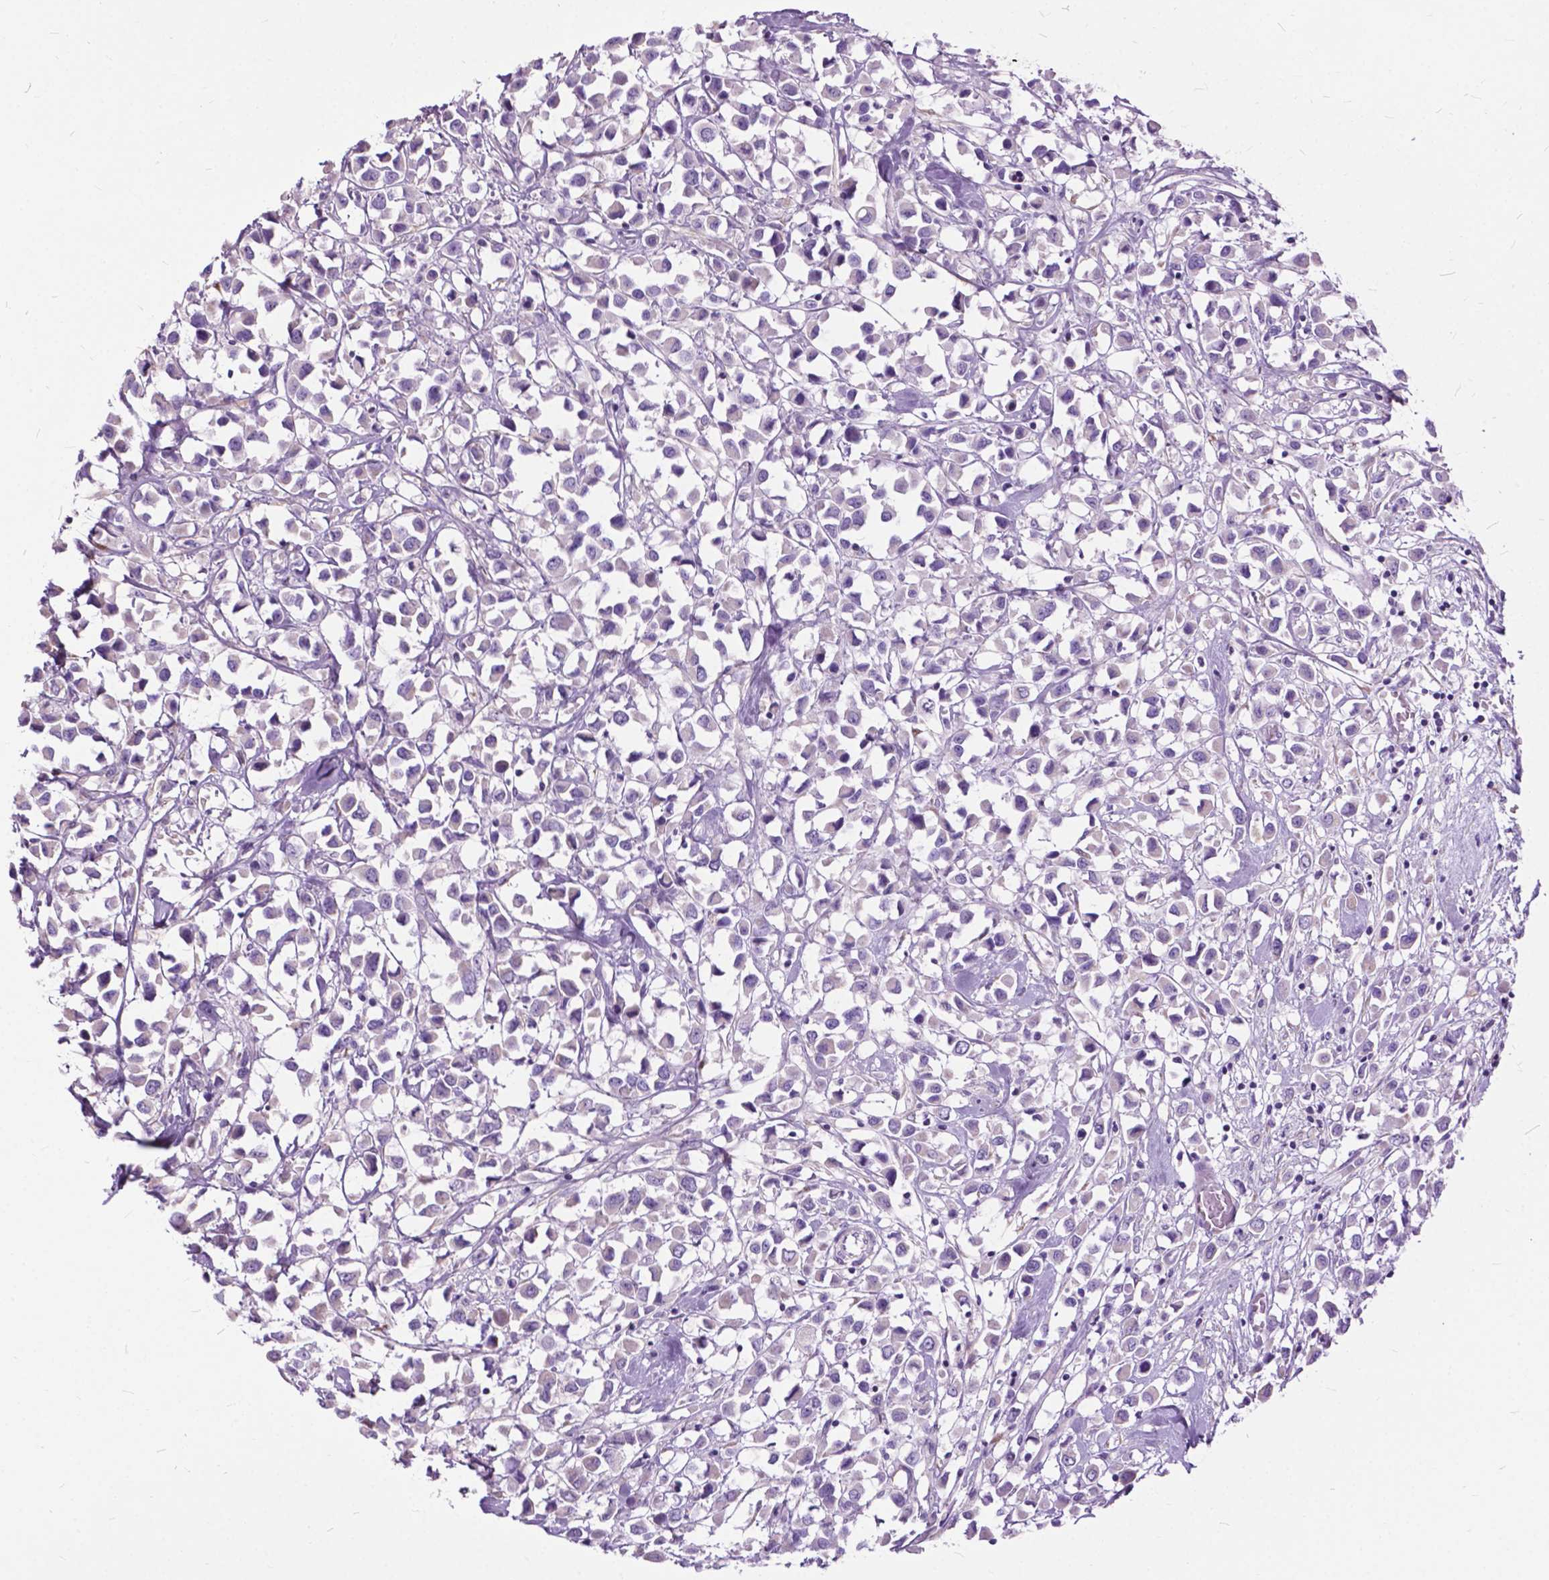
{"staining": {"intensity": "negative", "quantity": "none", "location": "none"}, "tissue": "breast cancer", "cell_type": "Tumor cells", "image_type": "cancer", "snomed": [{"axis": "morphology", "description": "Duct carcinoma"}, {"axis": "topography", "description": "Breast"}], "caption": "Immunohistochemical staining of human breast cancer (infiltrating ductal carcinoma) shows no significant positivity in tumor cells. (IHC, brightfield microscopy, high magnification).", "gene": "PRR35", "patient": {"sex": "female", "age": 61}}